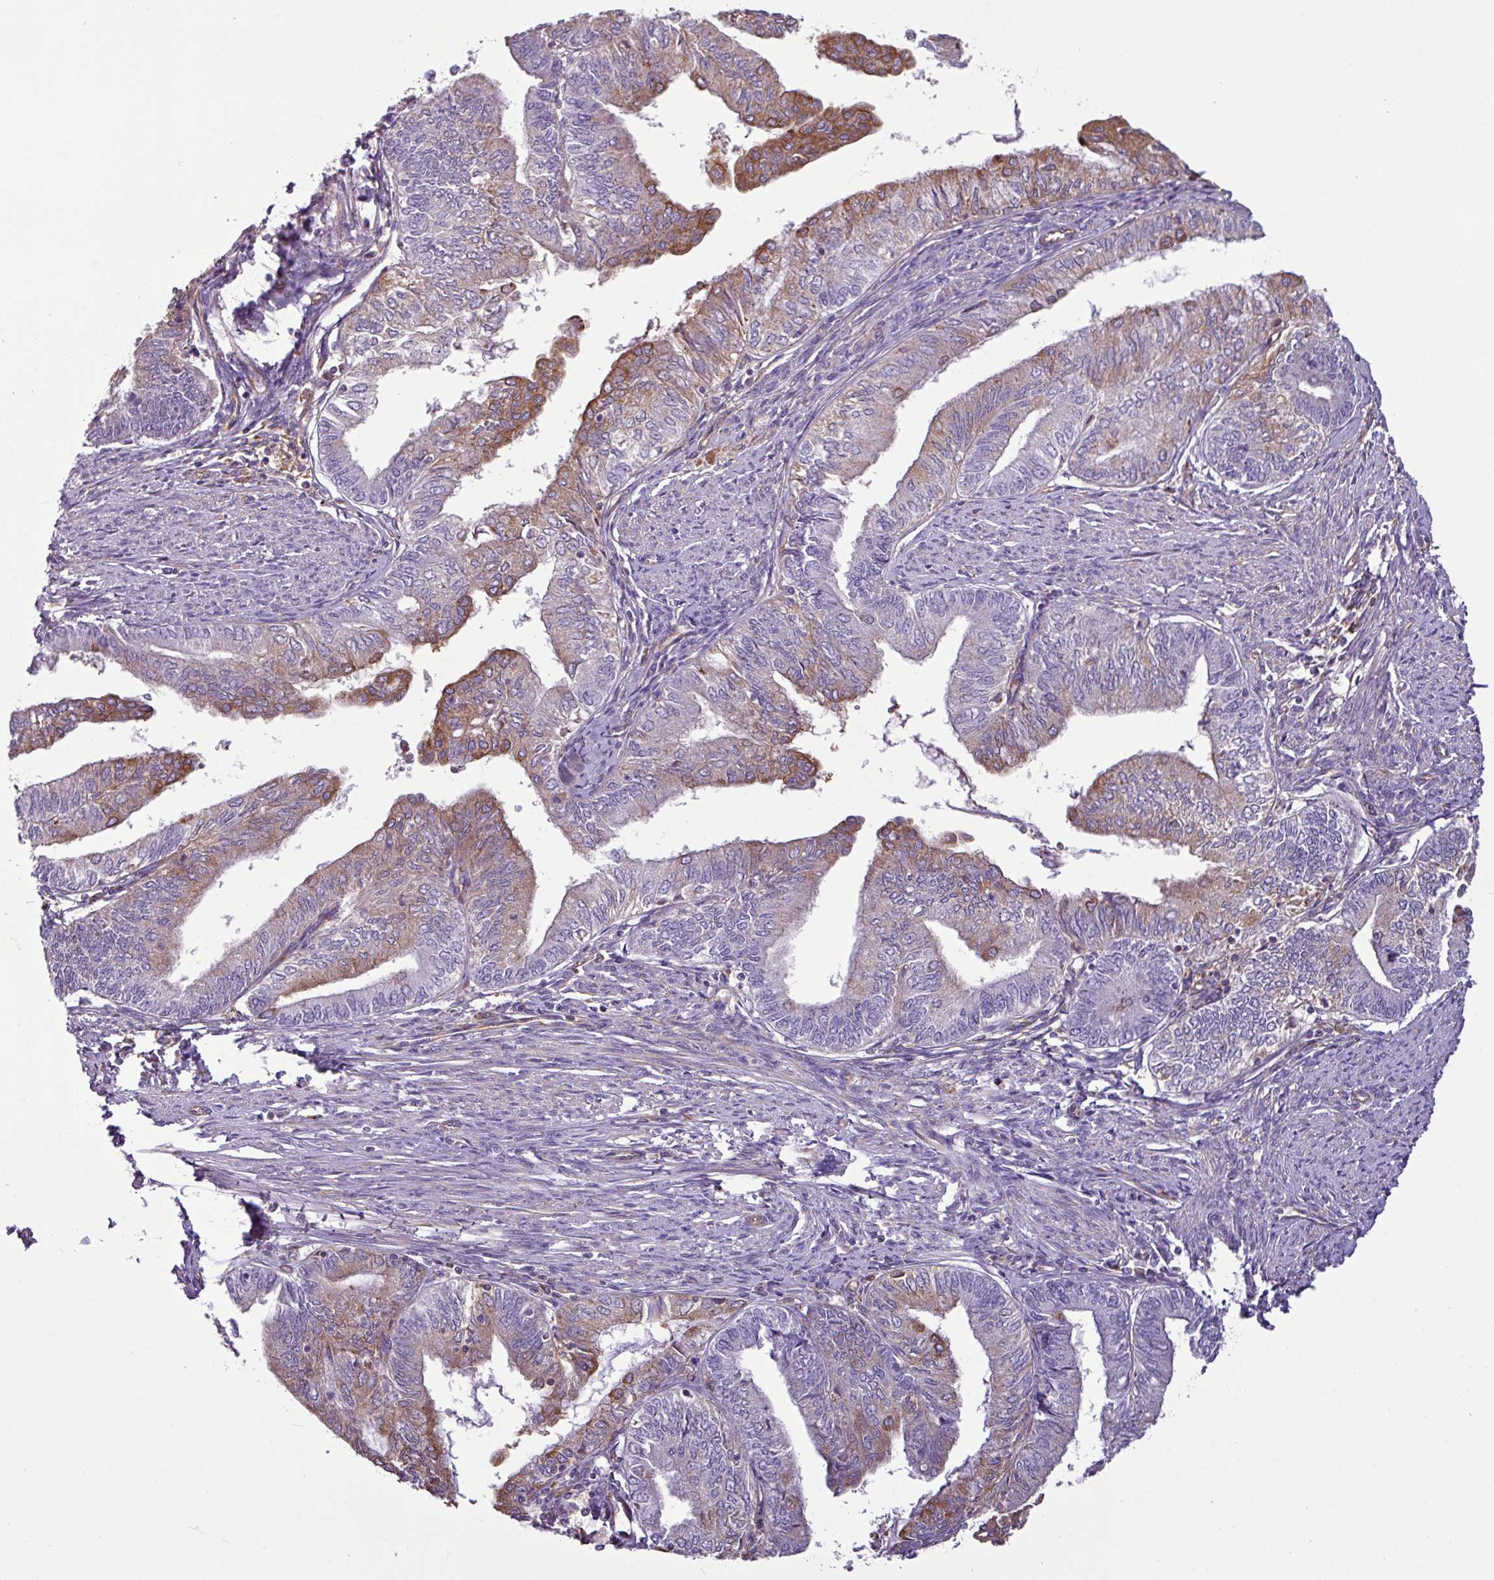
{"staining": {"intensity": "moderate", "quantity": "25%-75%", "location": "cytoplasmic/membranous"}, "tissue": "endometrial cancer", "cell_type": "Tumor cells", "image_type": "cancer", "snomed": [{"axis": "morphology", "description": "Adenocarcinoma, NOS"}, {"axis": "topography", "description": "Endometrium"}], "caption": "This micrograph displays immunohistochemistry staining of endometrial cancer (adenocarcinoma), with medium moderate cytoplasmic/membranous positivity in about 25%-75% of tumor cells.", "gene": "XNDC1N", "patient": {"sex": "female", "age": 66}}